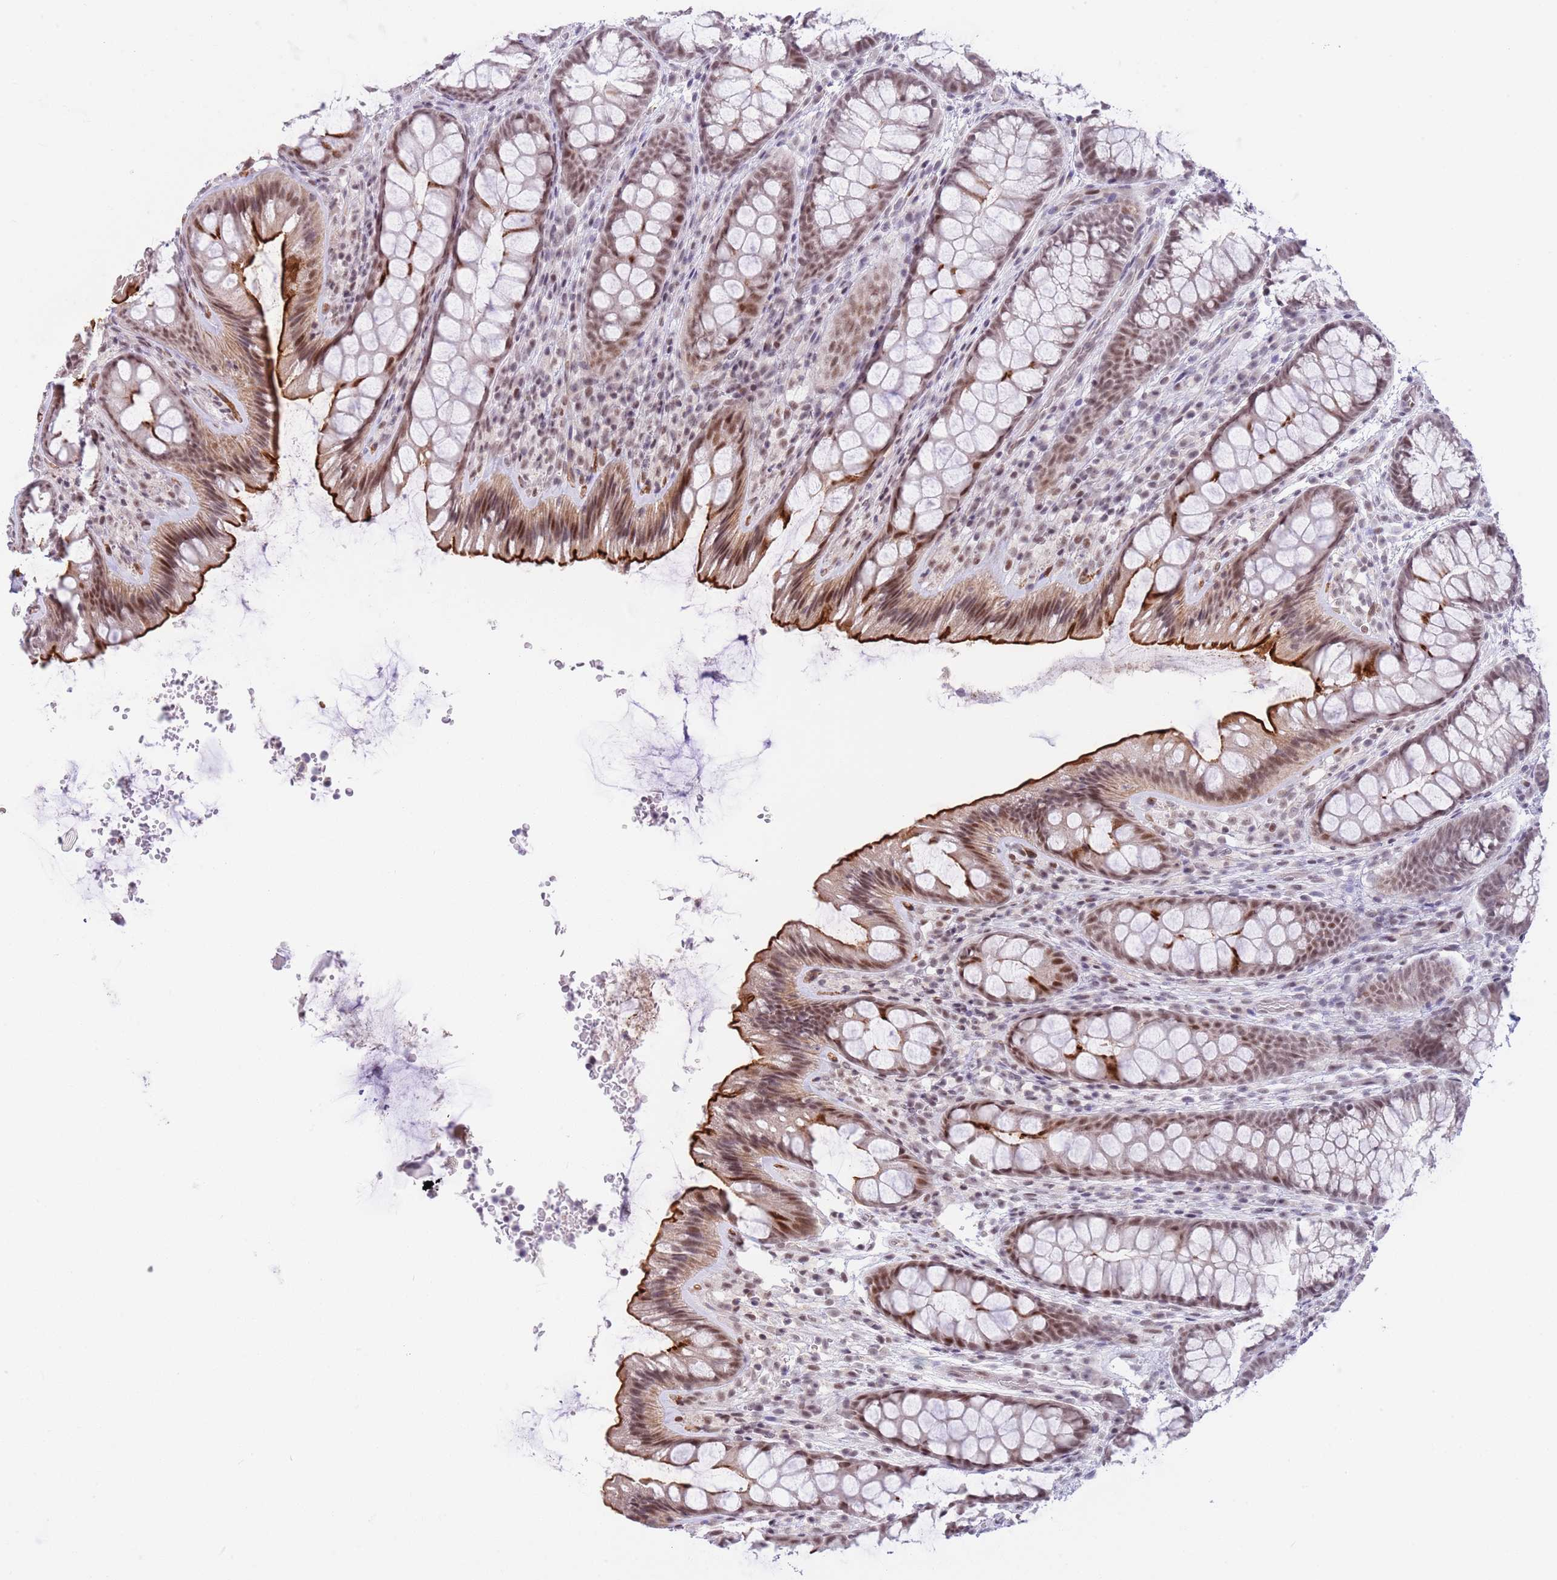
{"staining": {"intensity": "negative", "quantity": "none", "location": "none"}, "tissue": "colon", "cell_type": "Endothelial cells", "image_type": "normal", "snomed": [{"axis": "morphology", "description": "Normal tissue, NOS"}, {"axis": "topography", "description": "Colon"}], "caption": "IHC of normal human colon demonstrates no positivity in endothelial cells. (Stains: DAB (3,3'-diaminobenzidine) immunohistochemistry (IHC) with hematoxylin counter stain, Microscopy: brightfield microscopy at high magnification).", "gene": "RFX1", "patient": {"sex": "male", "age": 46}}